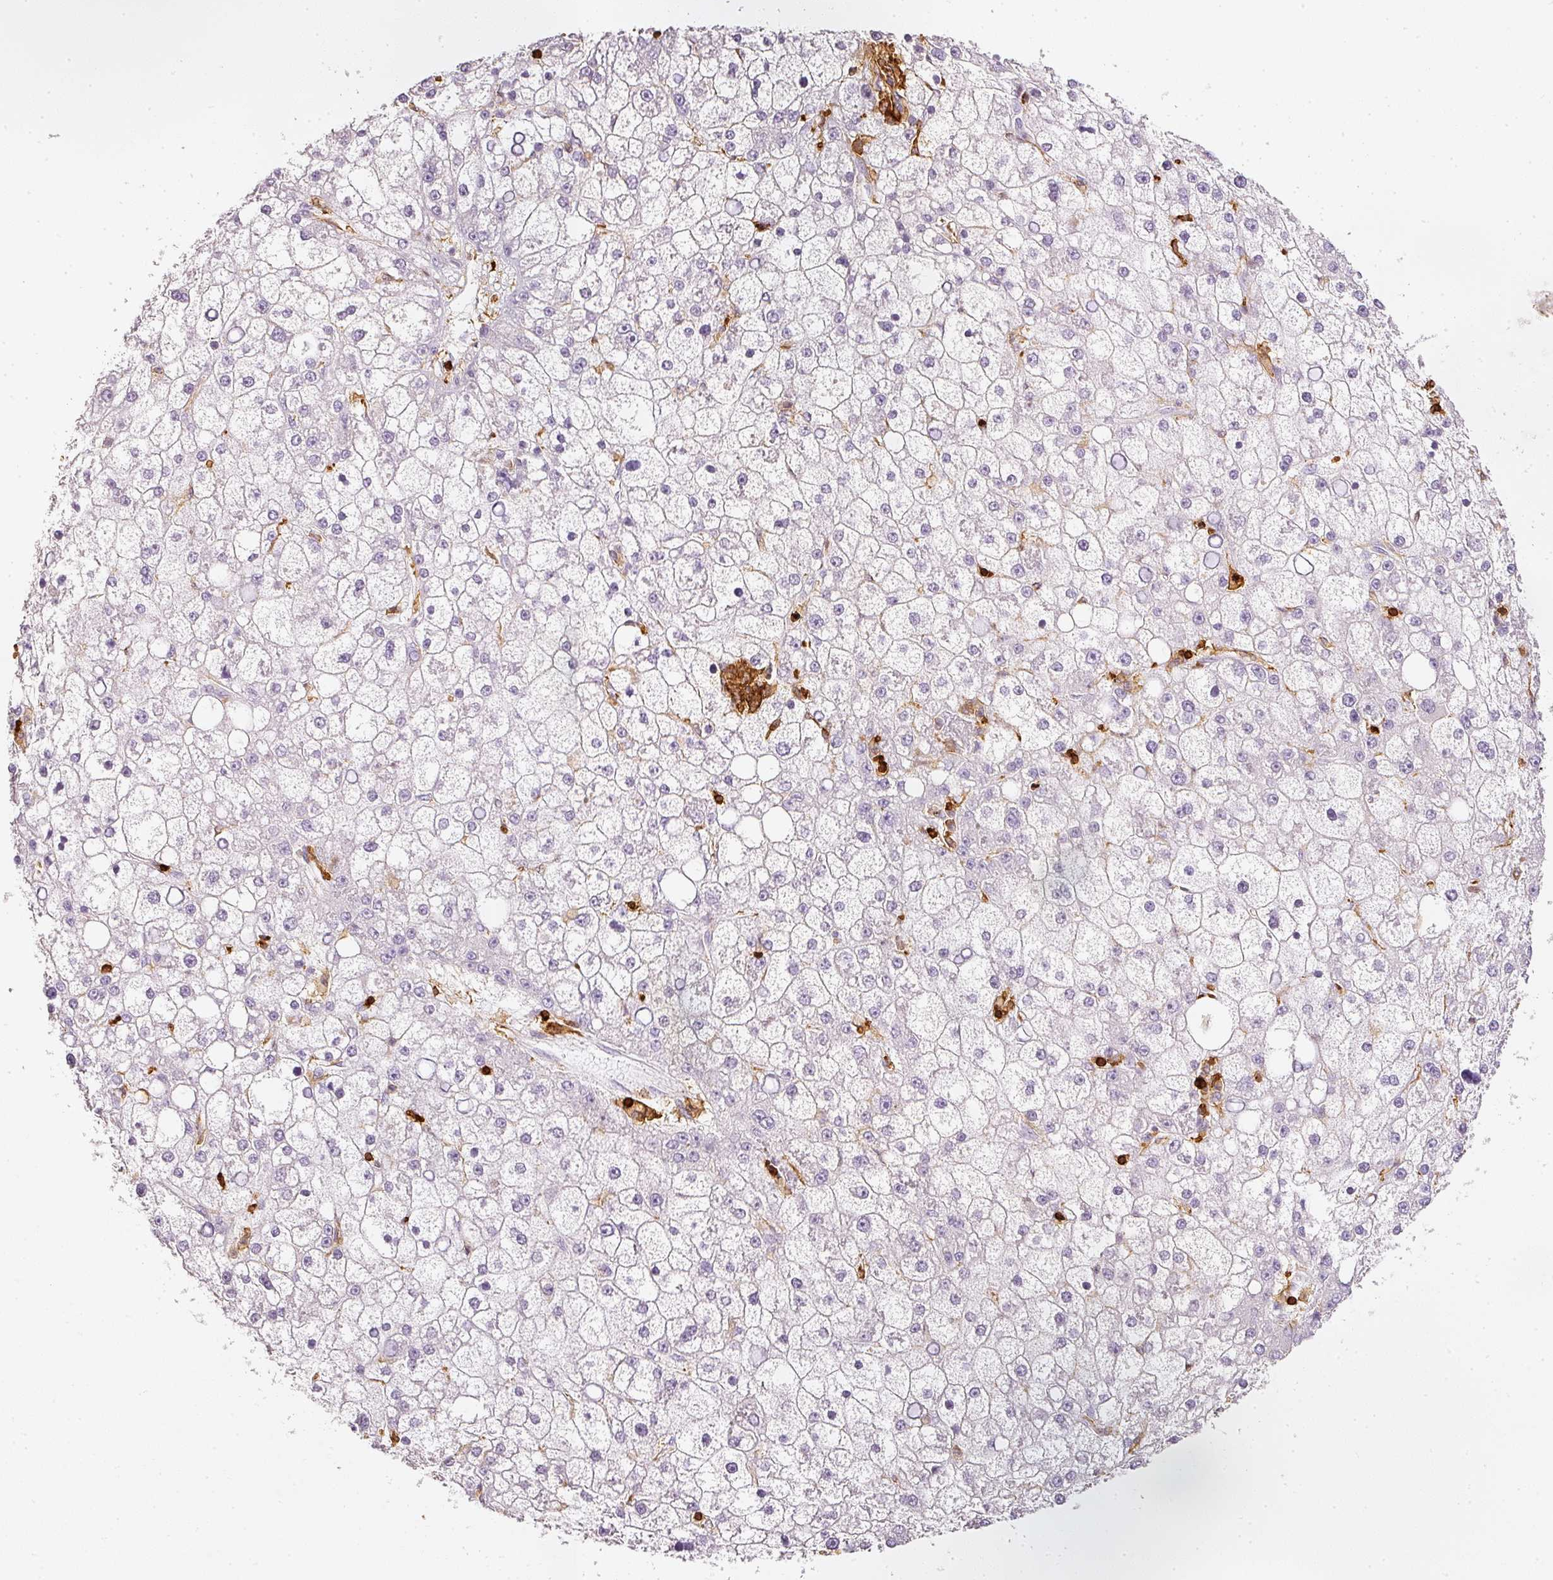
{"staining": {"intensity": "negative", "quantity": "none", "location": "none"}, "tissue": "liver cancer", "cell_type": "Tumor cells", "image_type": "cancer", "snomed": [{"axis": "morphology", "description": "Carcinoma, Hepatocellular, NOS"}, {"axis": "topography", "description": "Liver"}], "caption": "The immunohistochemistry micrograph has no significant positivity in tumor cells of liver cancer tissue.", "gene": "EVL", "patient": {"sex": "male", "age": 67}}